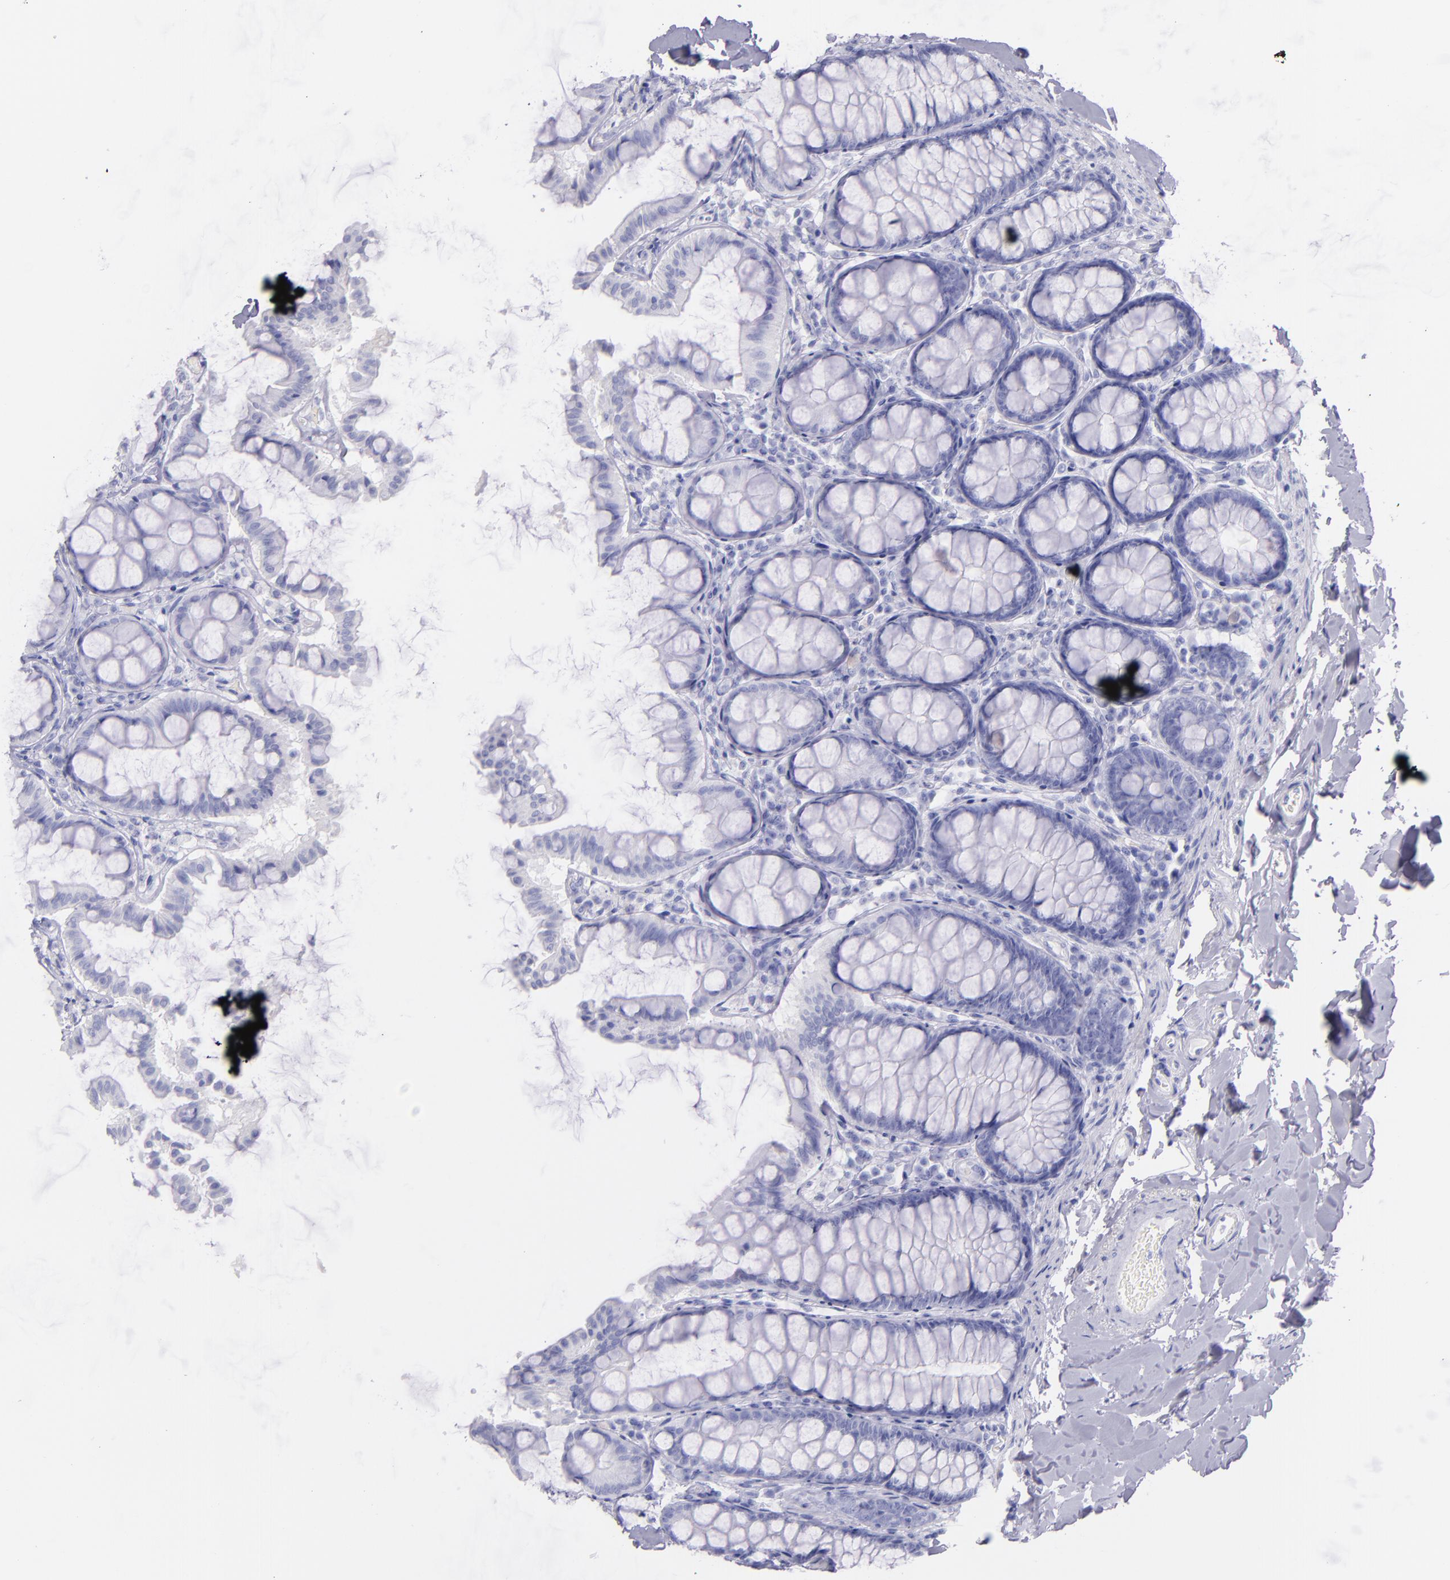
{"staining": {"intensity": "negative", "quantity": "none", "location": "none"}, "tissue": "colon", "cell_type": "Endothelial cells", "image_type": "normal", "snomed": [{"axis": "morphology", "description": "Normal tissue, NOS"}, {"axis": "topography", "description": "Colon"}], "caption": "DAB (3,3'-diaminobenzidine) immunohistochemical staining of unremarkable human colon shows no significant staining in endothelial cells.", "gene": "SFTPB", "patient": {"sex": "female", "age": 61}}